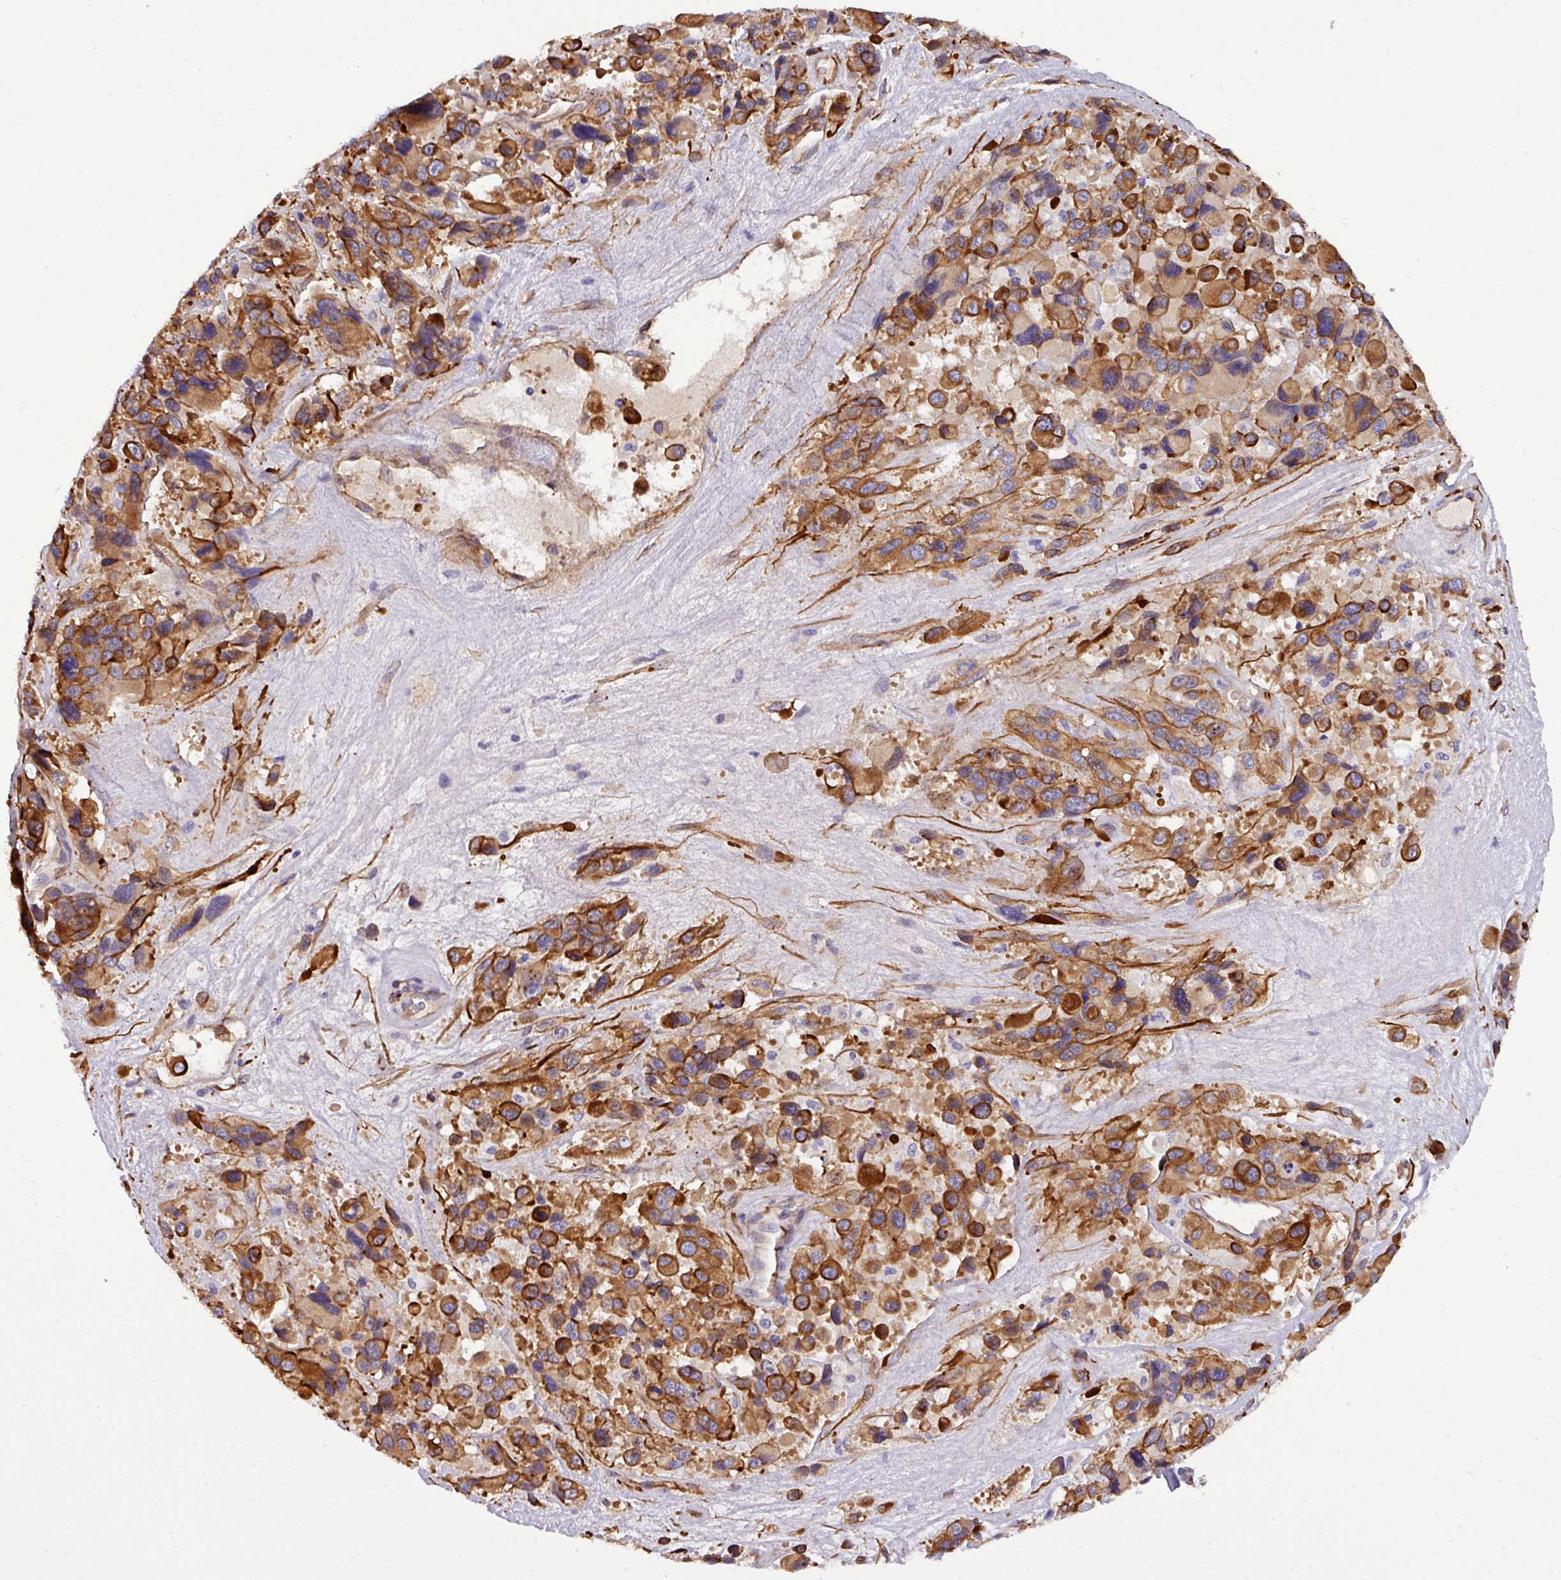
{"staining": {"intensity": "strong", "quantity": ">75%", "location": "cytoplasmic/membranous"}, "tissue": "melanoma", "cell_type": "Tumor cells", "image_type": "cancer", "snomed": [{"axis": "morphology", "description": "Malignant melanoma, Metastatic site"}, {"axis": "topography", "description": "Lymph node"}], "caption": "Malignant melanoma (metastatic site) was stained to show a protein in brown. There is high levels of strong cytoplasmic/membranous positivity in about >75% of tumor cells.", "gene": "PARD6A", "patient": {"sex": "female", "age": 65}}